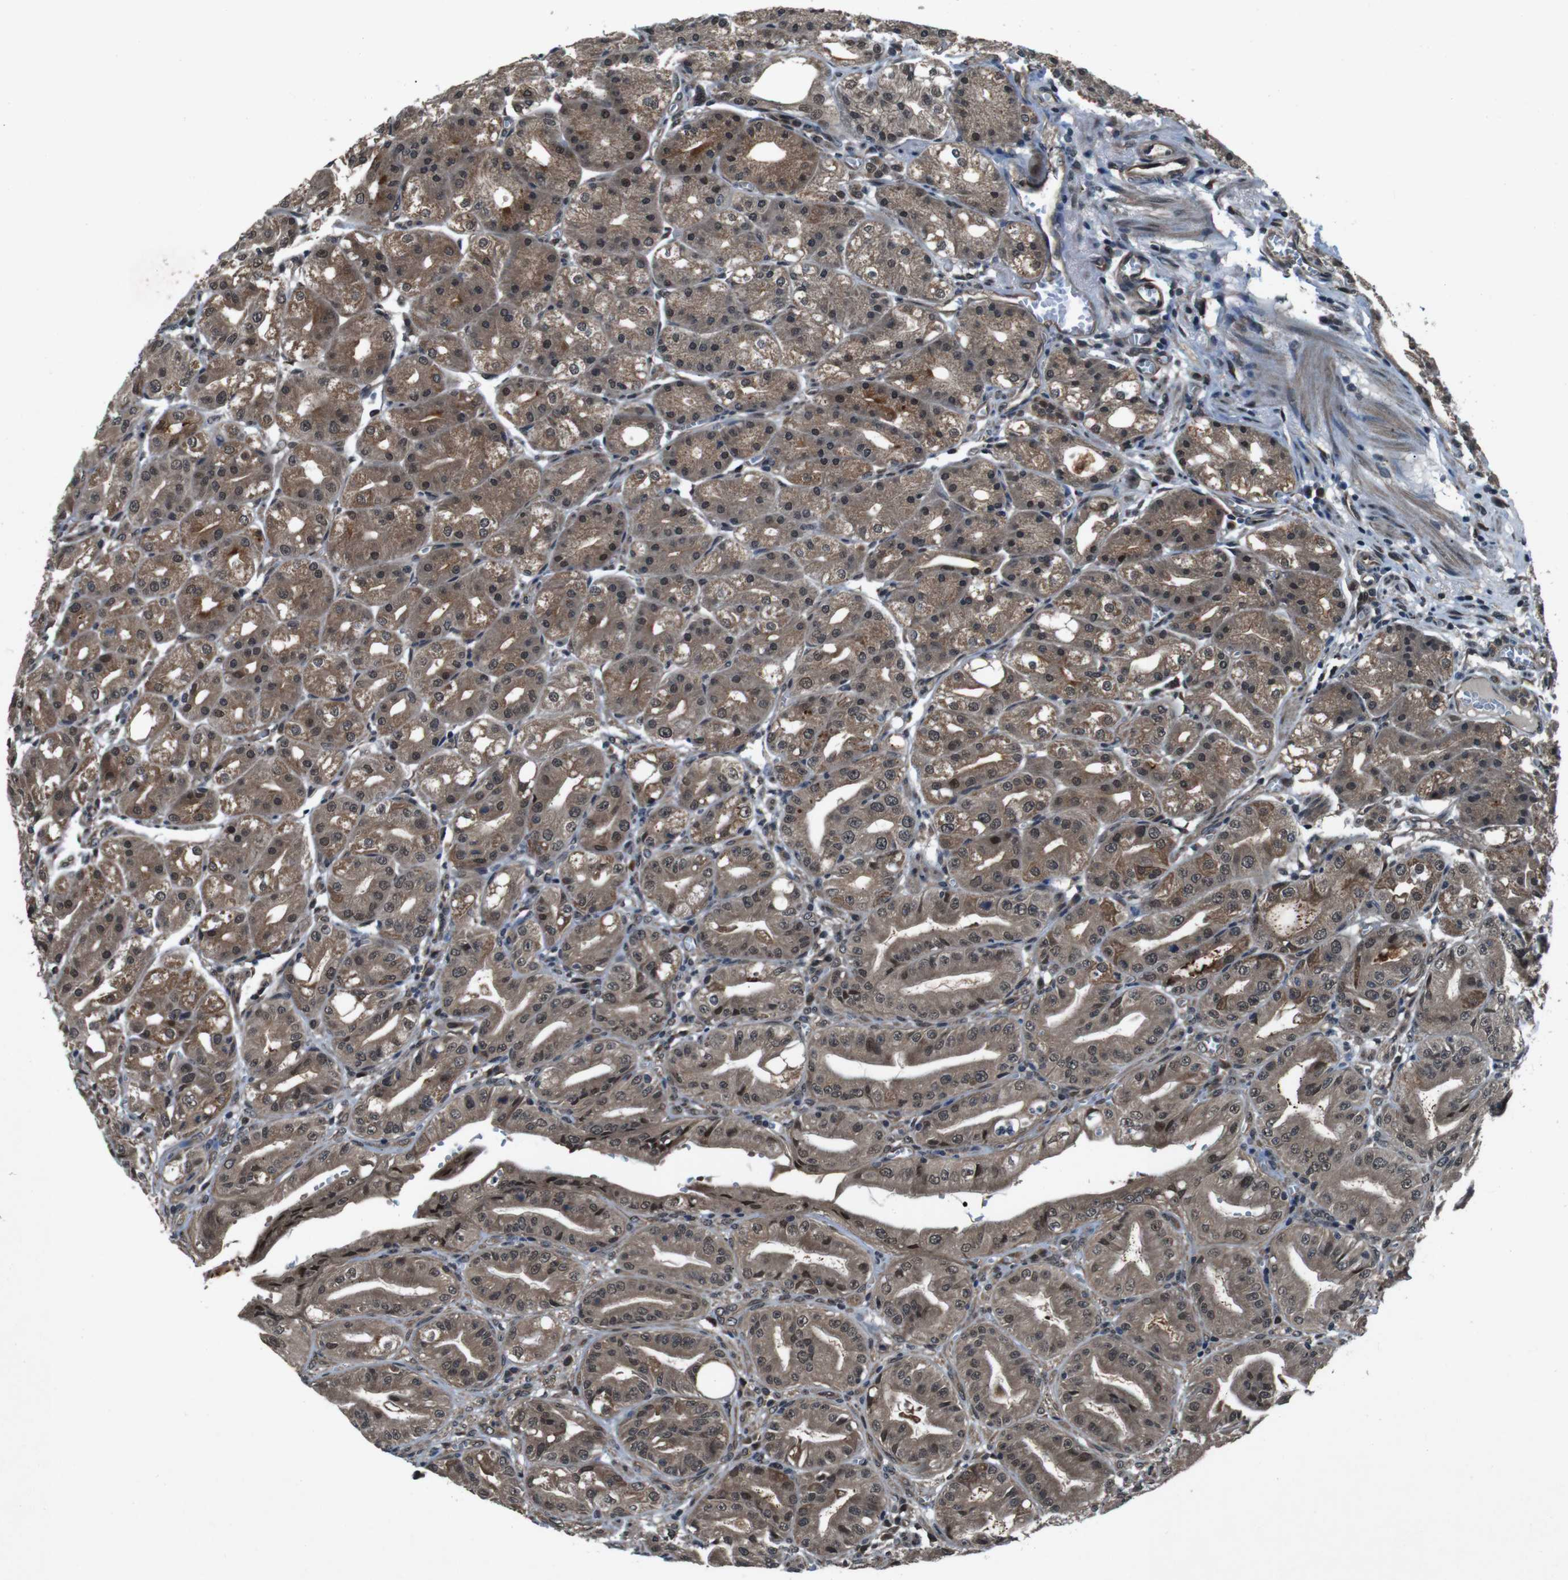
{"staining": {"intensity": "strong", "quantity": ">75%", "location": "cytoplasmic/membranous,nuclear"}, "tissue": "stomach", "cell_type": "Glandular cells", "image_type": "normal", "snomed": [{"axis": "morphology", "description": "Normal tissue, NOS"}, {"axis": "topography", "description": "Stomach, lower"}], "caption": "Stomach stained with DAB (3,3'-diaminobenzidine) immunohistochemistry displays high levels of strong cytoplasmic/membranous,nuclear expression in approximately >75% of glandular cells.", "gene": "SOCS1", "patient": {"sex": "male", "age": 71}}